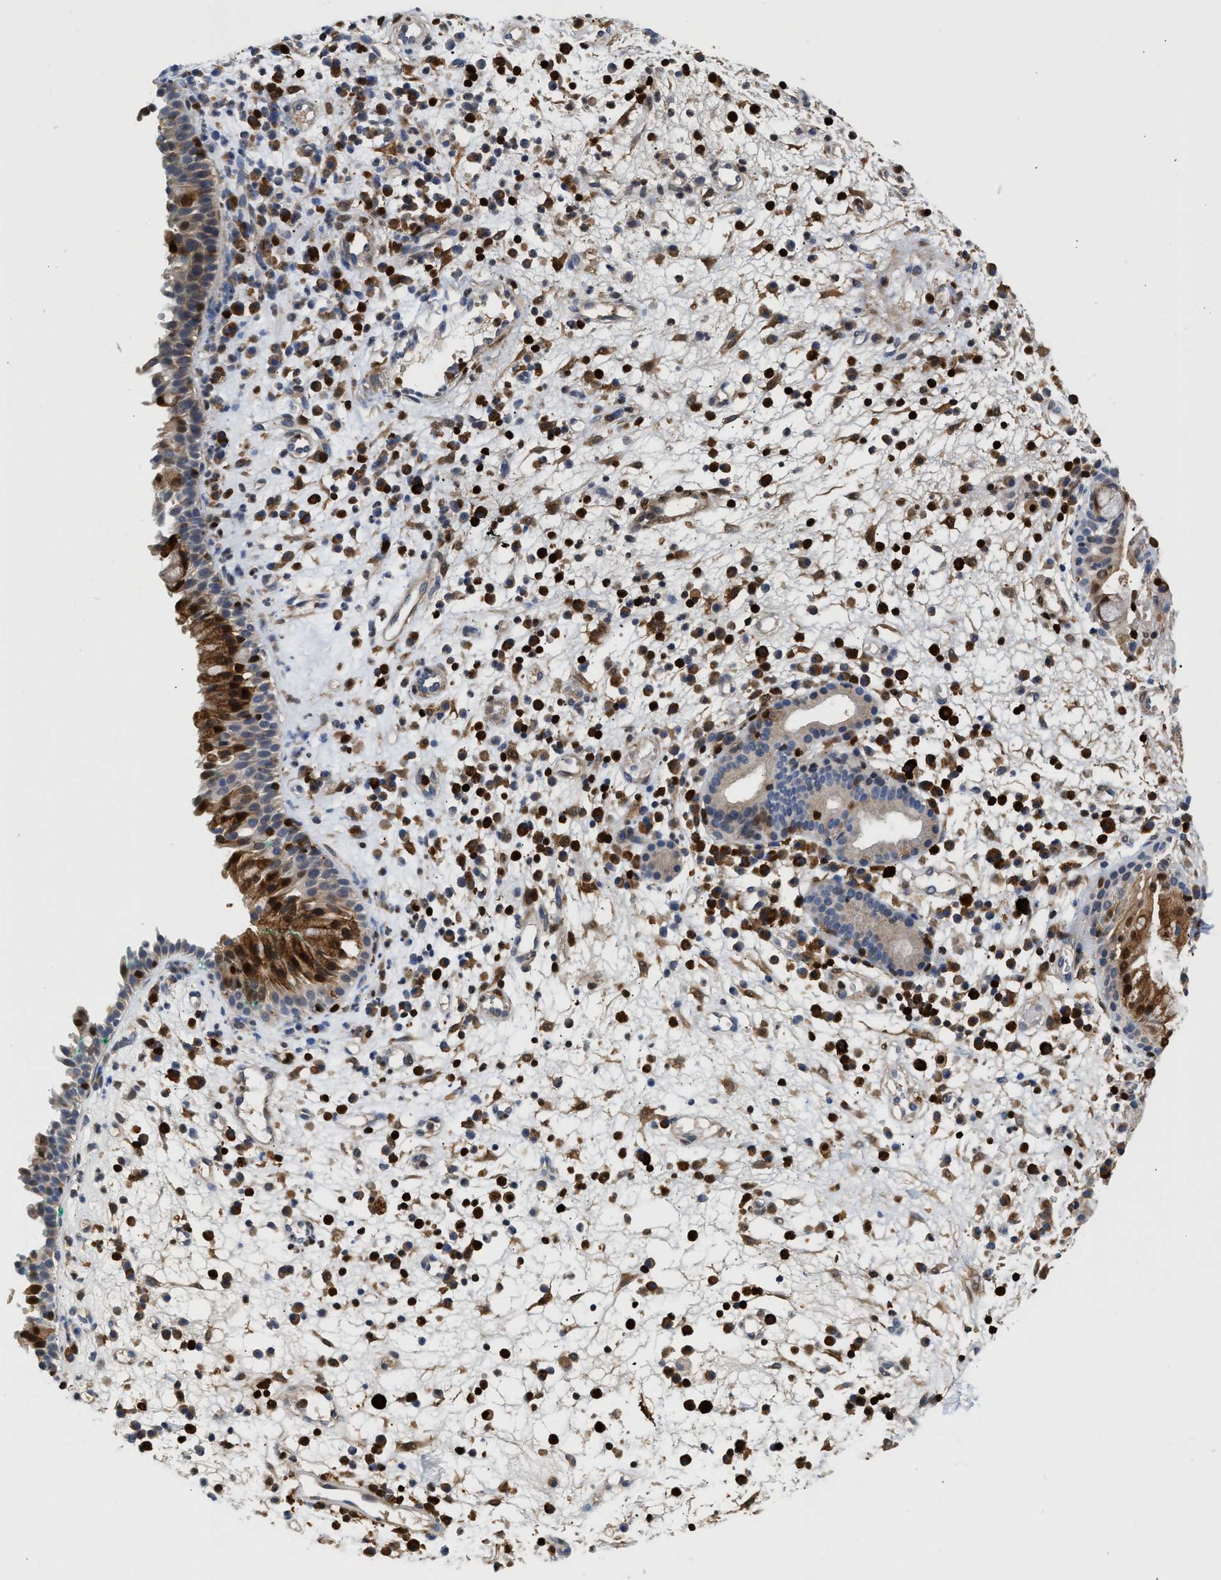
{"staining": {"intensity": "strong", "quantity": "<25%", "location": "cytoplasmic/membranous,nuclear"}, "tissue": "nasopharynx", "cell_type": "Respiratory epithelial cells", "image_type": "normal", "snomed": [{"axis": "morphology", "description": "Normal tissue, NOS"}, {"axis": "morphology", "description": "Basal cell carcinoma"}, {"axis": "topography", "description": "Cartilage tissue"}, {"axis": "topography", "description": "Nasopharynx"}, {"axis": "topography", "description": "Oral tissue"}], "caption": "Respiratory epithelial cells reveal medium levels of strong cytoplasmic/membranous,nuclear positivity in approximately <25% of cells in unremarkable nasopharynx.", "gene": "SLIT2", "patient": {"sex": "female", "age": 77}}